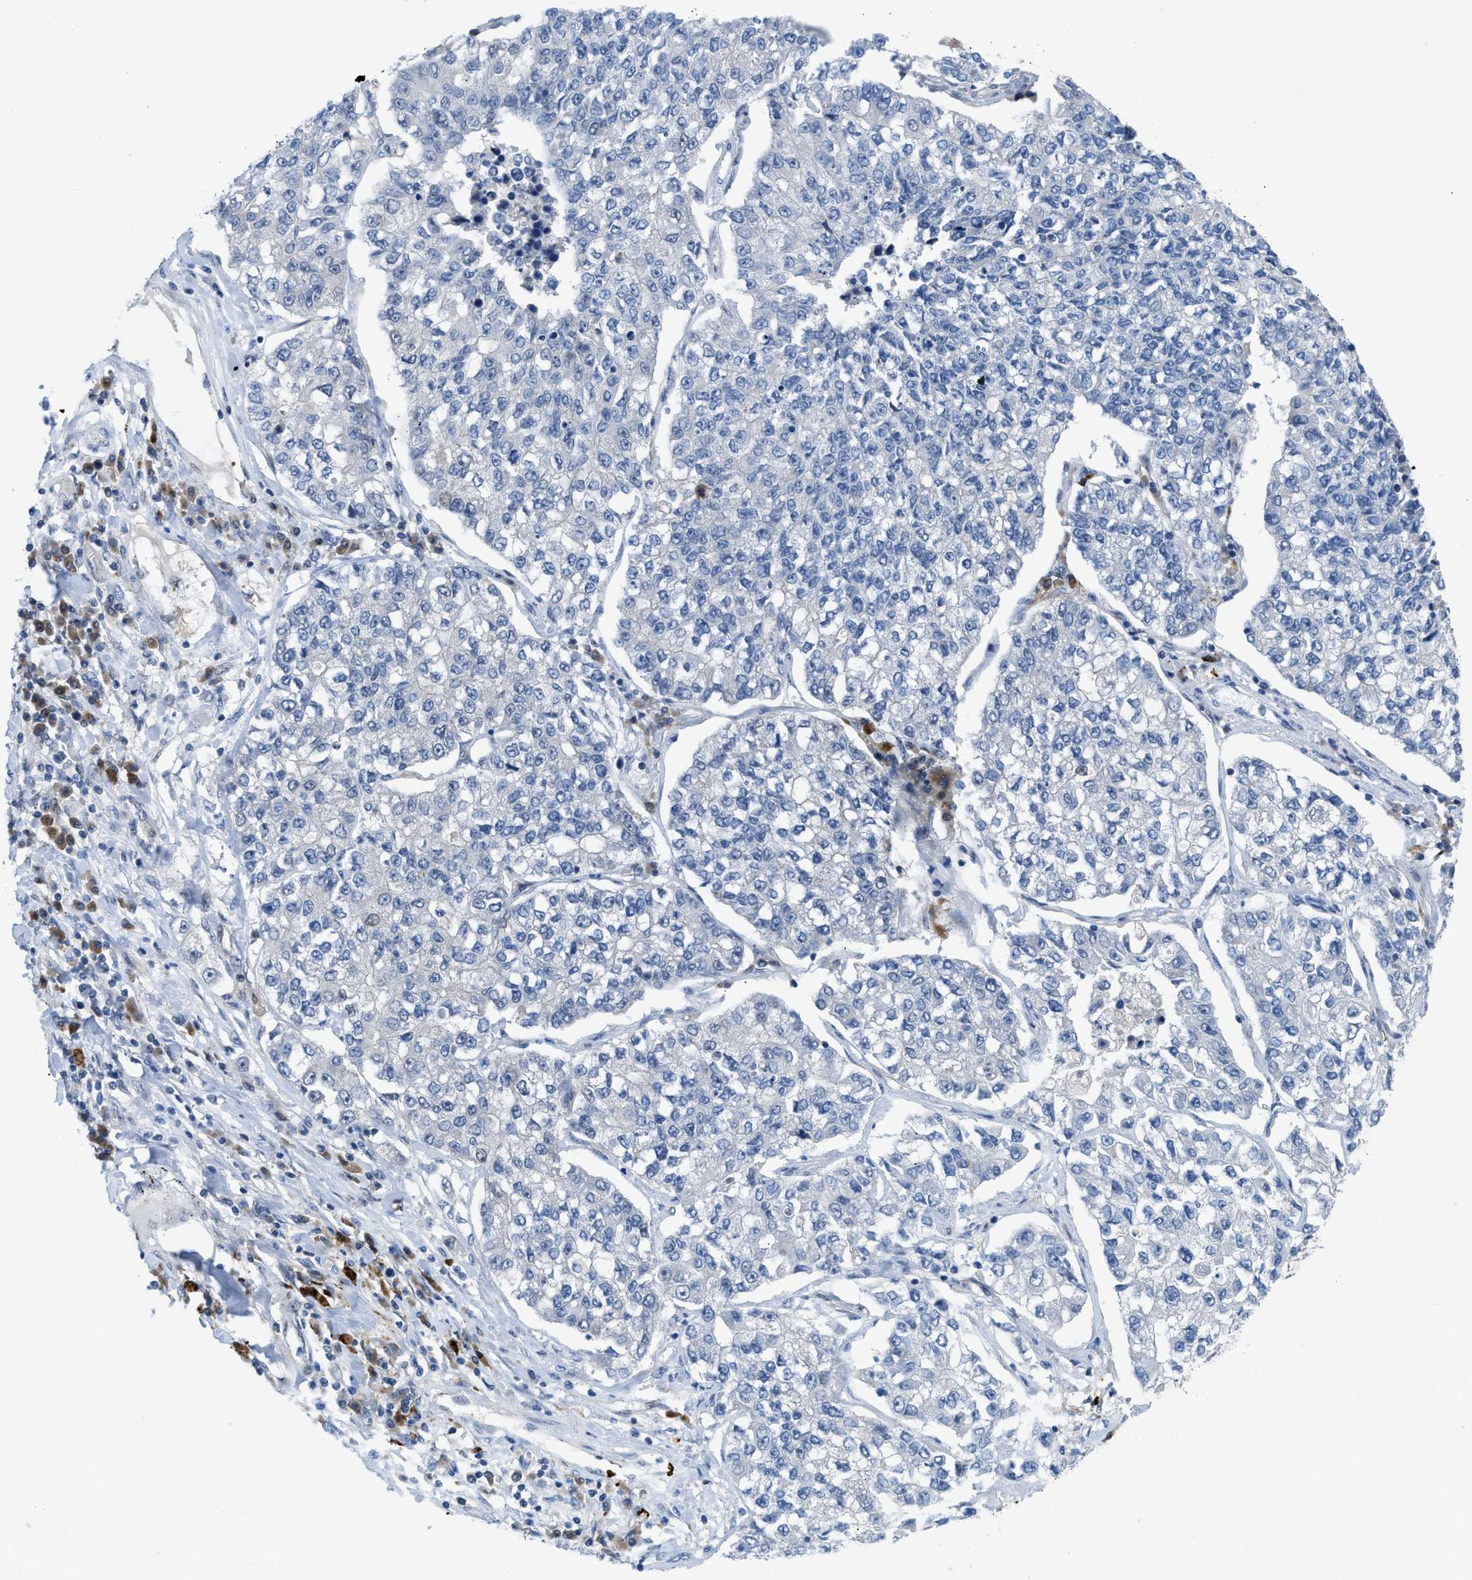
{"staining": {"intensity": "negative", "quantity": "none", "location": "none"}, "tissue": "lung cancer", "cell_type": "Tumor cells", "image_type": "cancer", "snomed": [{"axis": "morphology", "description": "Adenocarcinoma, NOS"}, {"axis": "topography", "description": "Lung"}], "caption": "A histopathology image of human lung cancer (adenocarcinoma) is negative for staining in tumor cells.", "gene": "IL17RE", "patient": {"sex": "male", "age": 49}}